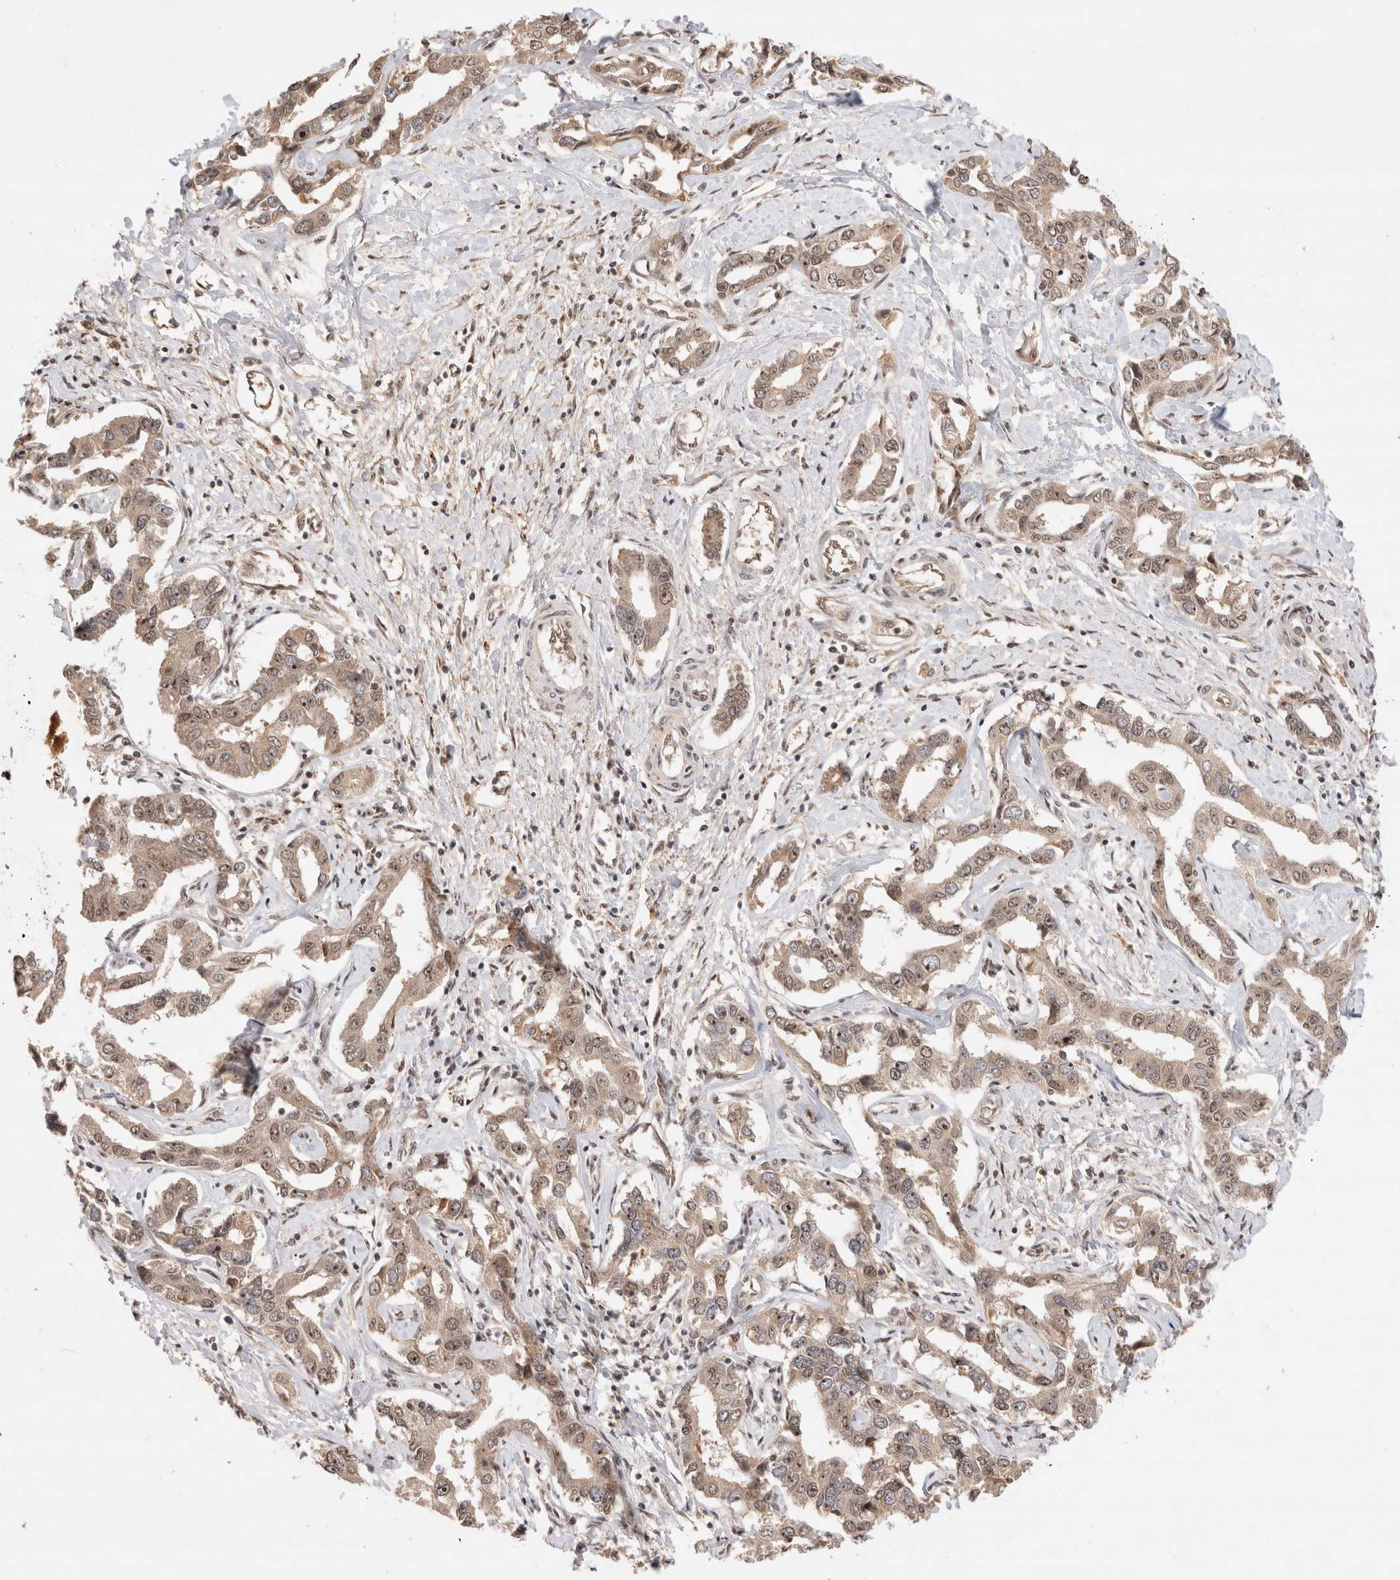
{"staining": {"intensity": "weak", "quantity": ">75%", "location": "cytoplasmic/membranous,nuclear"}, "tissue": "liver cancer", "cell_type": "Tumor cells", "image_type": "cancer", "snomed": [{"axis": "morphology", "description": "Cholangiocarcinoma"}, {"axis": "topography", "description": "Liver"}], "caption": "This is a histology image of immunohistochemistry staining of cholangiocarcinoma (liver), which shows weak positivity in the cytoplasmic/membranous and nuclear of tumor cells.", "gene": "MPHOSPH6", "patient": {"sex": "male", "age": 59}}